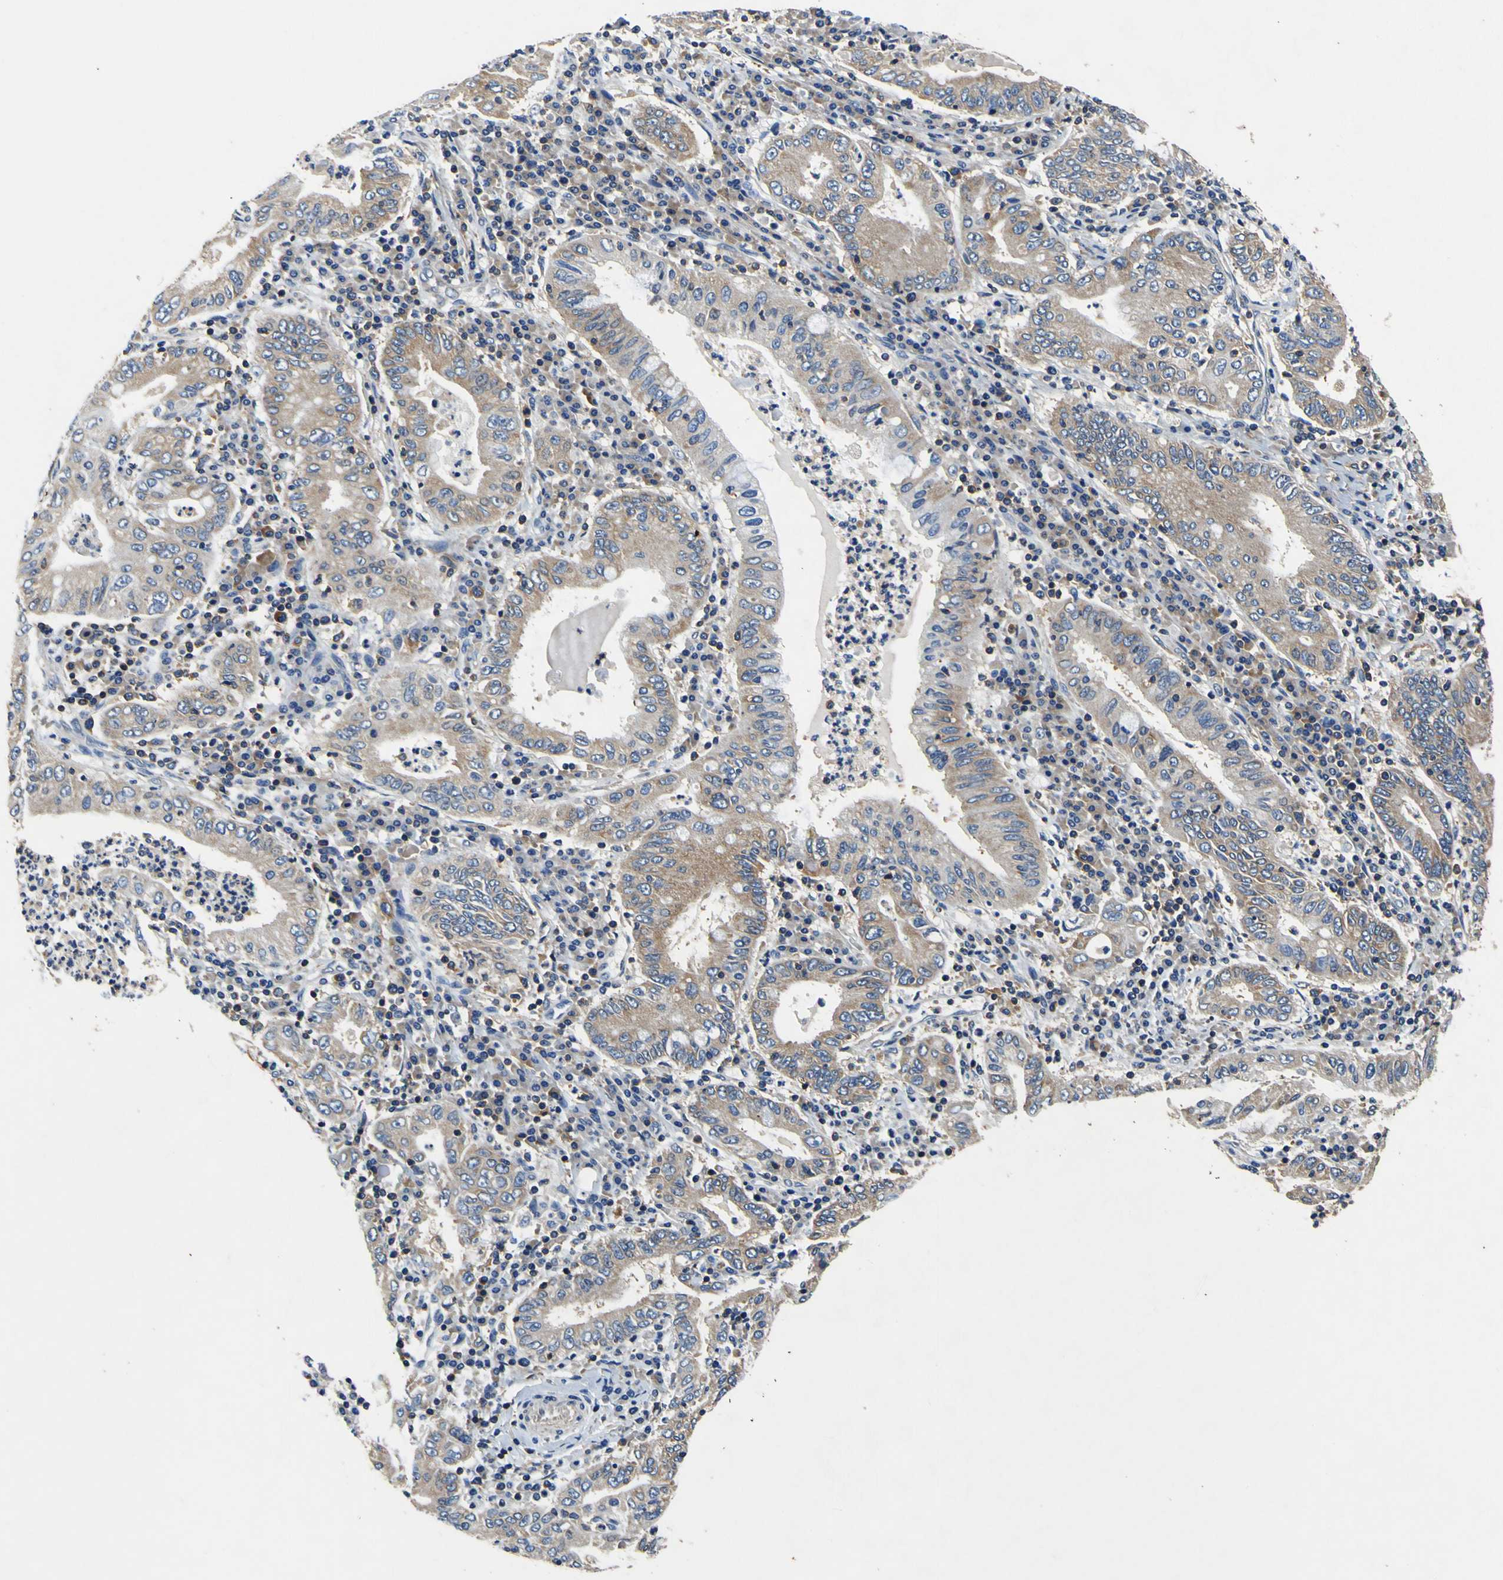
{"staining": {"intensity": "weak", "quantity": ">75%", "location": "cytoplasmic/membranous"}, "tissue": "stomach cancer", "cell_type": "Tumor cells", "image_type": "cancer", "snomed": [{"axis": "morphology", "description": "Normal tissue, NOS"}, {"axis": "morphology", "description": "Adenocarcinoma, NOS"}, {"axis": "topography", "description": "Esophagus"}, {"axis": "topography", "description": "Stomach, upper"}, {"axis": "topography", "description": "Peripheral nerve tissue"}], "caption": "Immunohistochemistry micrograph of human stomach cancer (adenocarcinoma) stained for a protein (brown), which demonstrates low levels of weak cytoplasmic/membranous expression in about >75% of tumor cells.", "gene": "CNR2", "patient": {"sex": "male", "age": 62}}